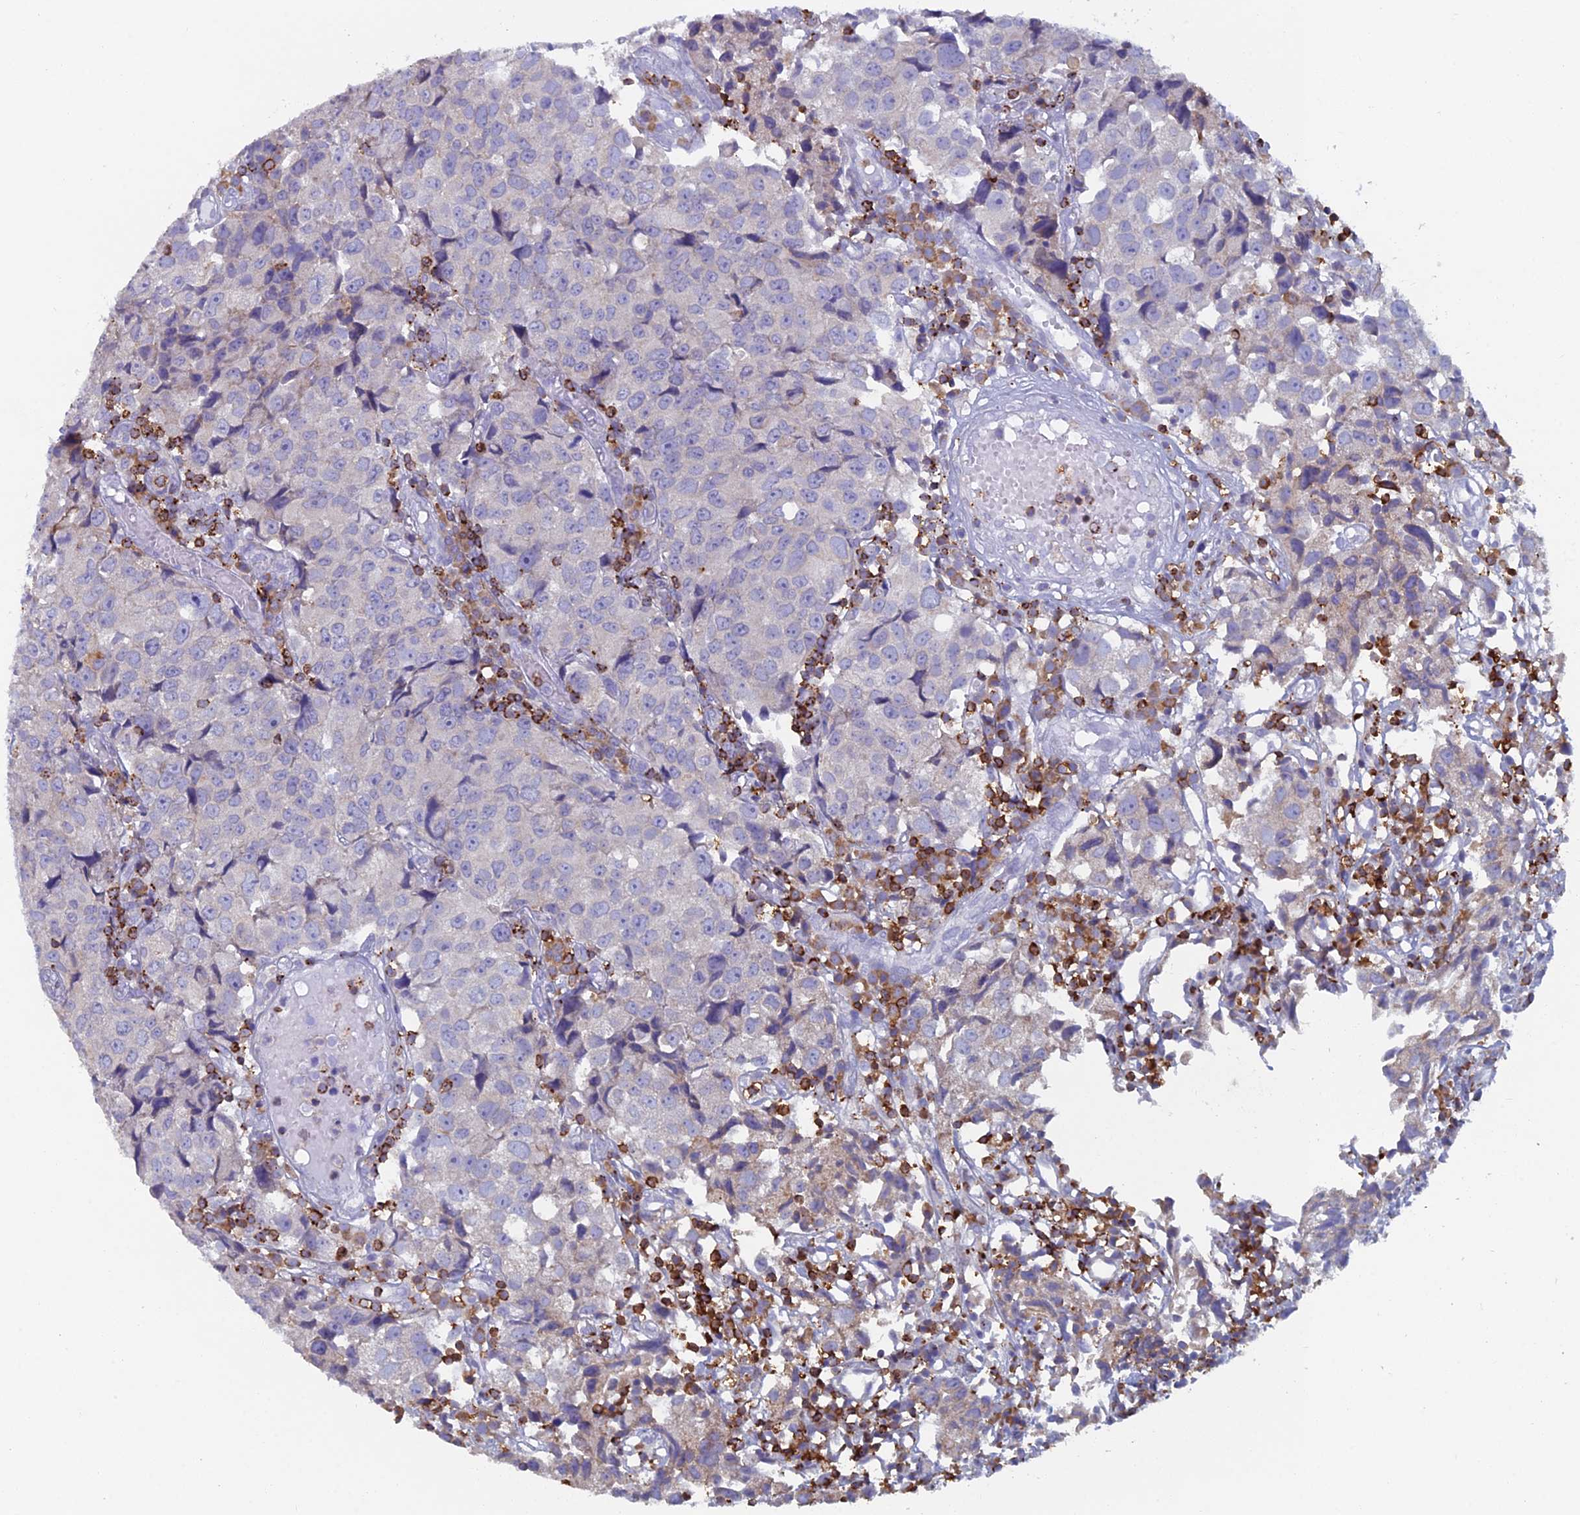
{"staining": {"intensity": "negative", "quantity": "none", "location": "none"}, "tissue": "urothelial cancer", "cell_type": "Tumor cells", "image_type": "cancer", "snomed": [{"axis": "morphology", "description": "Urothelial carcinoma, High grade"}, {"axis": "topography", "description": "Urinary bladder"}], "caption": "Immunohistochemistry histopathology image of urothelial cancer stained for a protein (brown), which shows no expression in tumor cells.", "gene": "ABI3BP", "patient": {"sex": "female", "age": 75}}